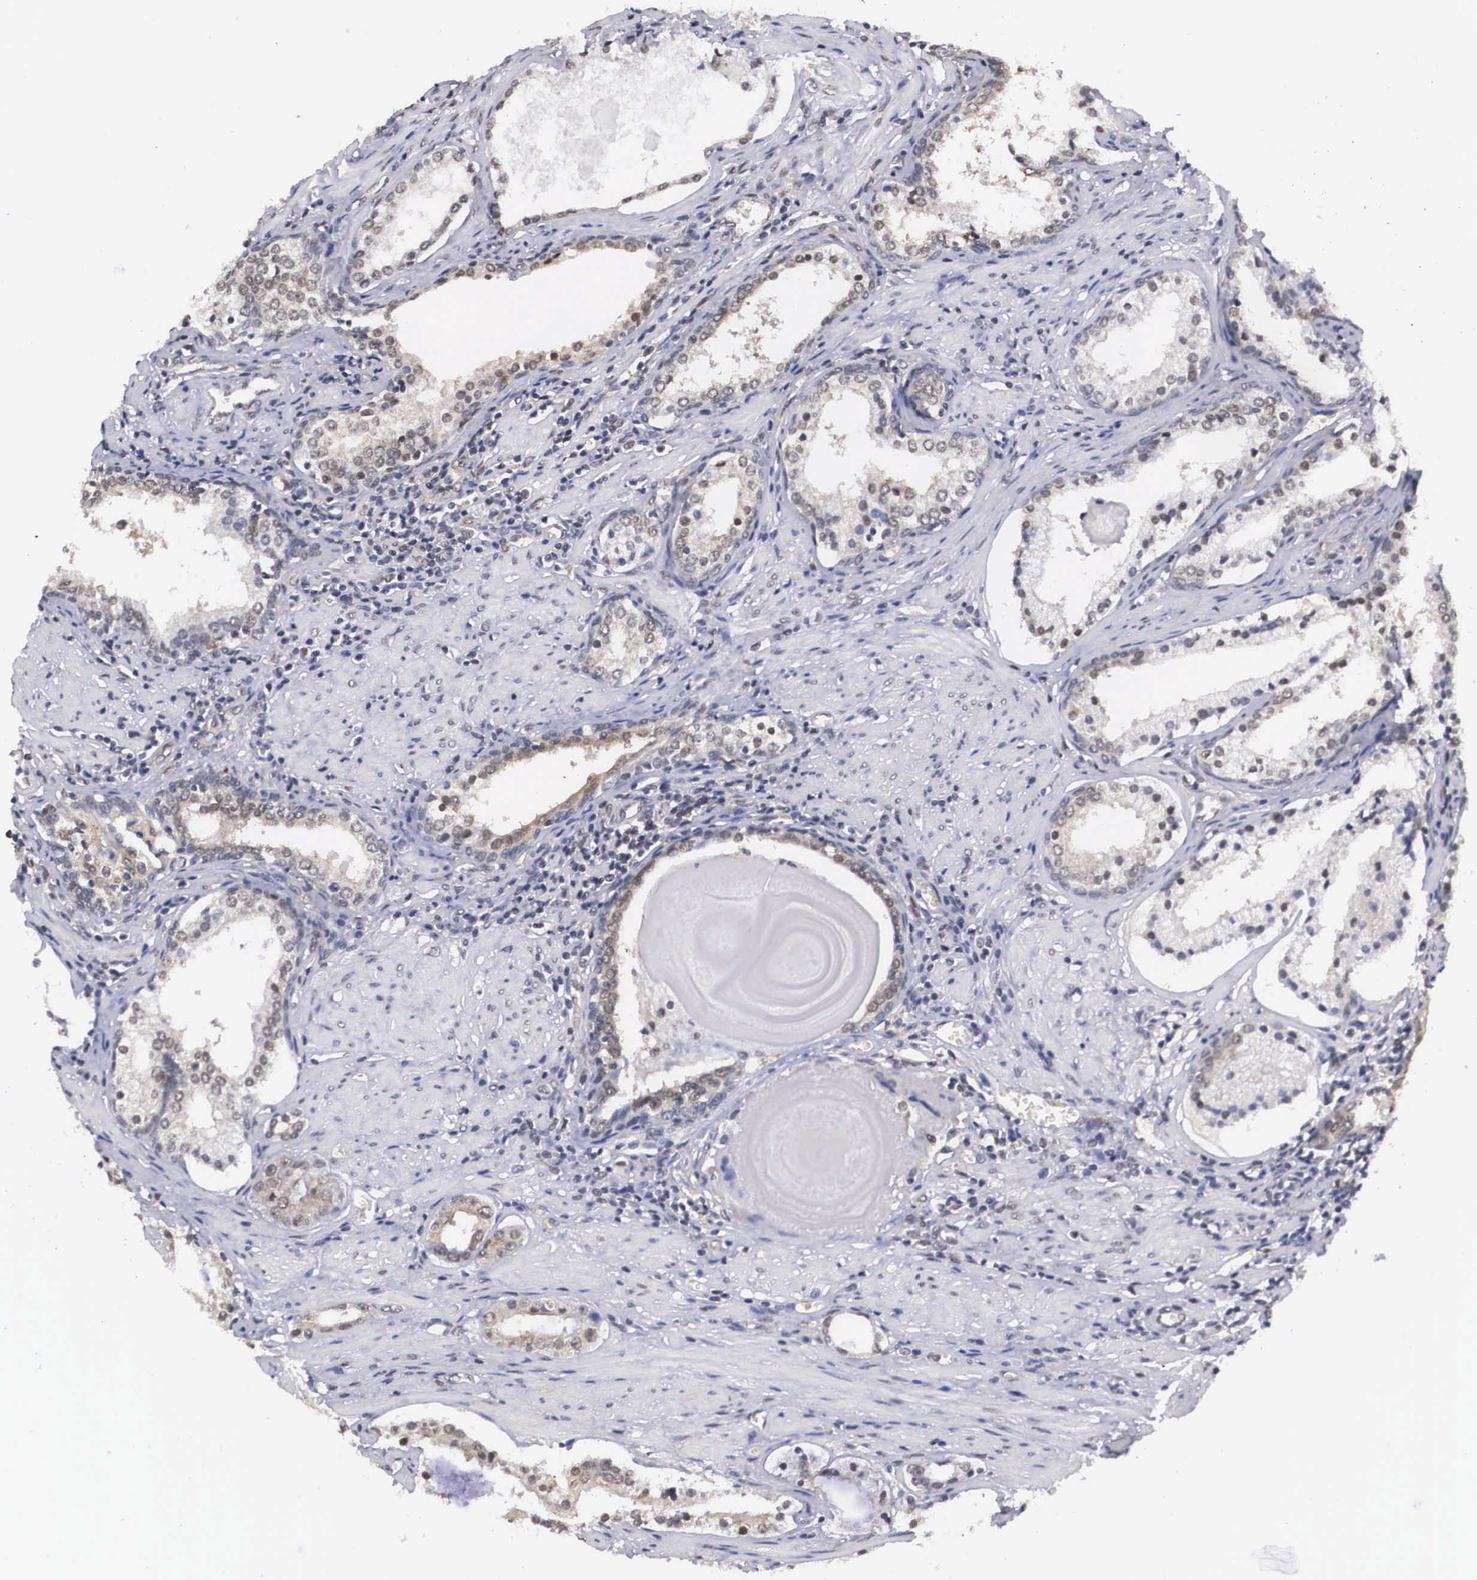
{"staining": {"intensity": "weak", "quantity": "25%-75%", "location": "cytoplasmic/membranous,nuclear"}, "tissue": "prostate cancer", "cell_type": "Tumor cells", "image_type": "cancer", "snomed": [{"axis": "morphology", "description": "Adenocarcinoma, Medium grade"}, {"axis": "topography", "description": "Prostate"}], "caption": "Brown immunohistochemical staining in human prostate medium-grade adenocarcinoma reveals weak cytoplasmic/membranous and nuclear expression in about 25%-75% of tumor cells.", "gene": "OTX2", "patient": {"sex": "male", "age": 73}}